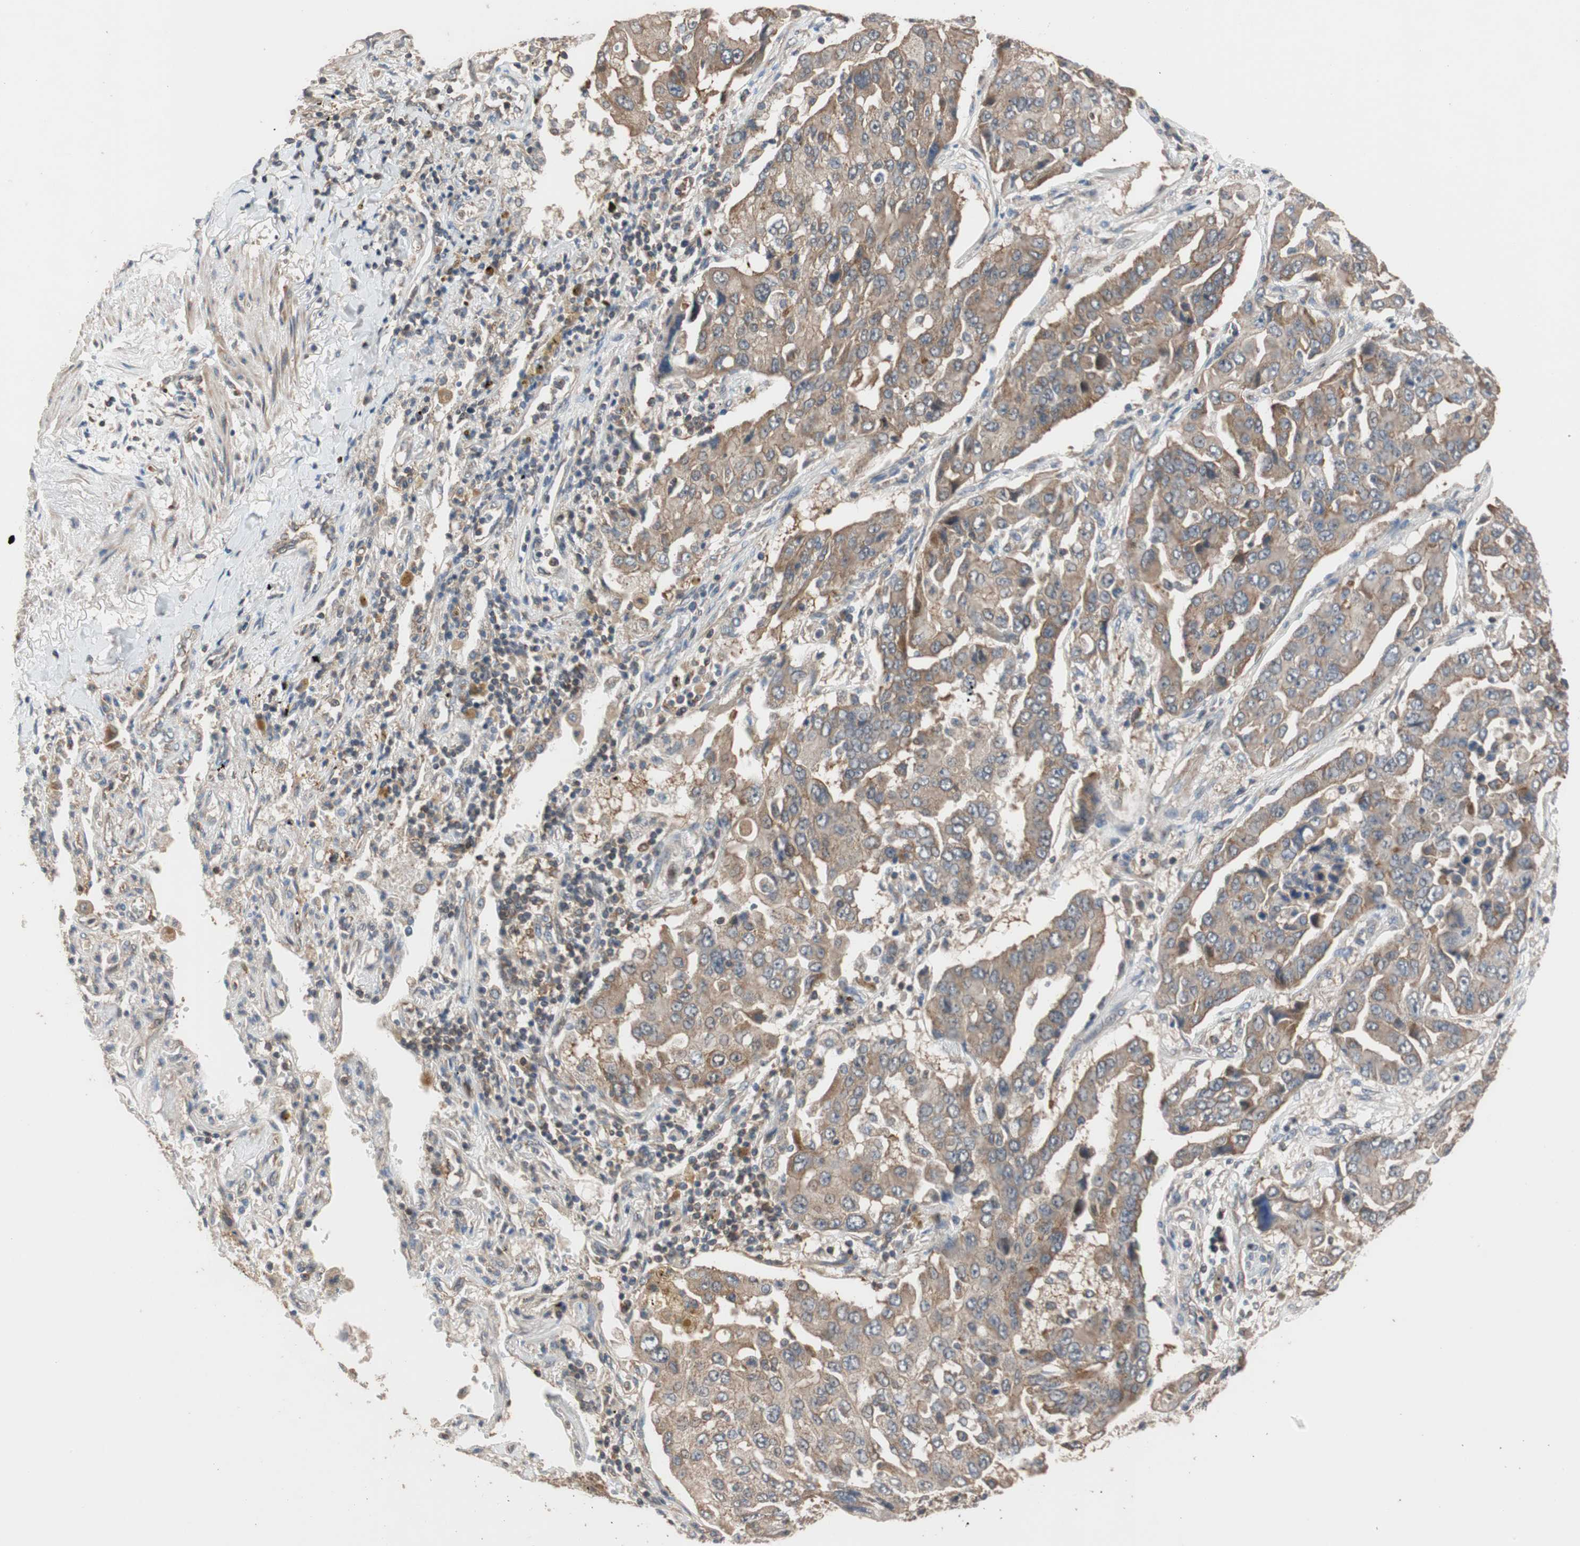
{"staining": {"intensity": "moderate", "quantity": ">75%", "location": "cytoplasmic/membranous"}, "tissue": "lung cancer", "cell_type": "Tumor cells", "image_type": "cancer", "snomed": [{"axis": "morphology", "description": "Adenocarcinoma, NOS"}, {"axis": "topography", "description": "Lung"}], "caption": "IHC of human lung adenocarcinoma reveals medium levels of moderate cytoplasmic/membranous staining in approximately >75% of tumor cells.", "gene": "MAP4K2", "patient": {"sex": "female", "age": 65}}